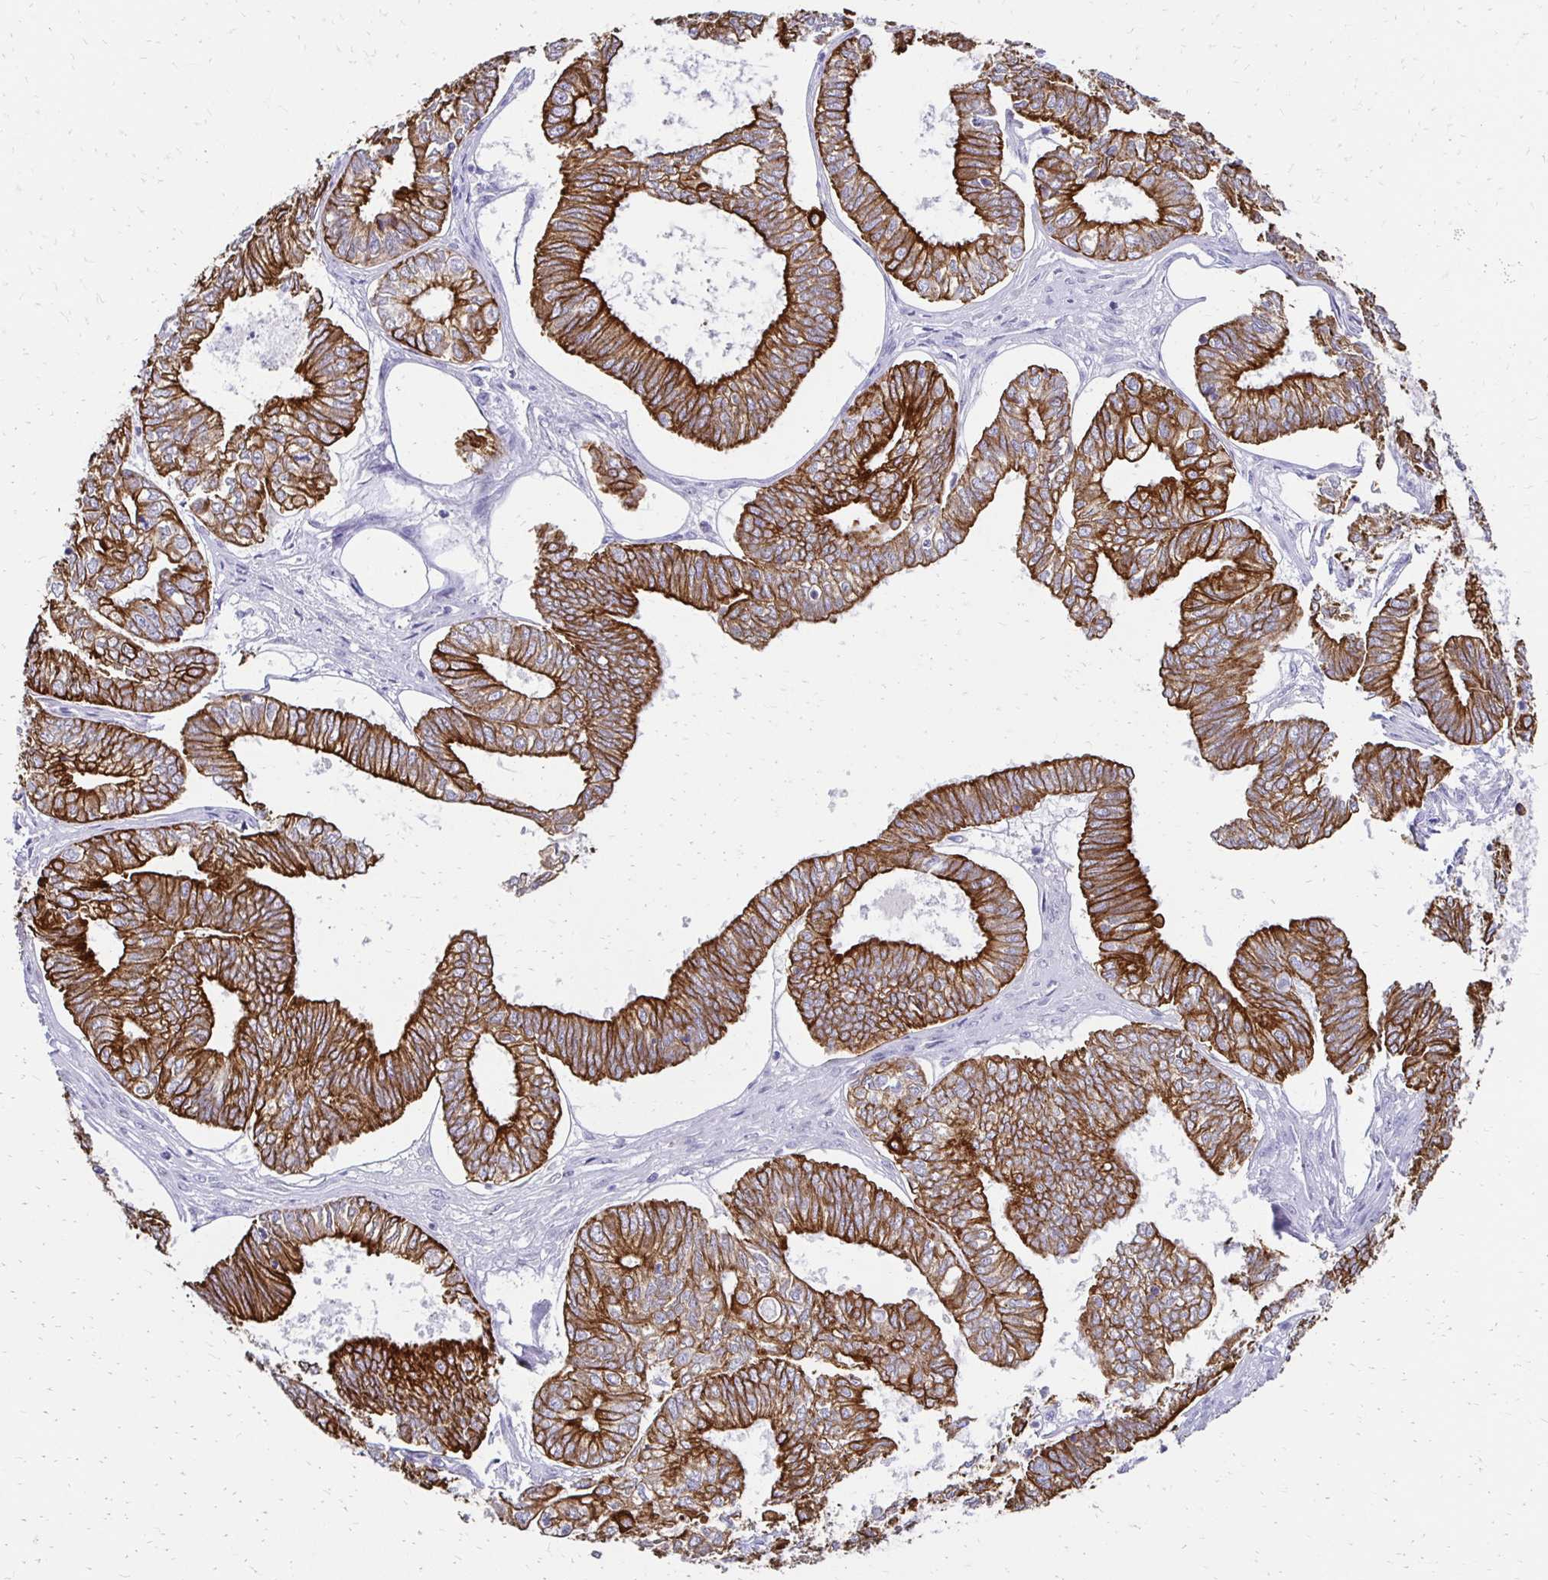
{"staining": {"intensity": "strong", "quantity": ">75%", "location": "cytoplasmic/membranous"}, "tissue": "ovarian cancer", "cell_type": "Tumor cells", "image_type": "cancer", "snomed": [{"axis": "morphology", "description": "Carcinoma, endometroid"}, {"axis": "topography", "description": "Ovary"}], "caption": "A brown stain labels strong cytoplasmic/membranous expression of a protein in human ovarian cancer (endometroid carcinoma) tumor cells. Nuclei are stained in blue.", "gene": "C1QTNF2", "patient": {"sex": "female", "age": 64}}